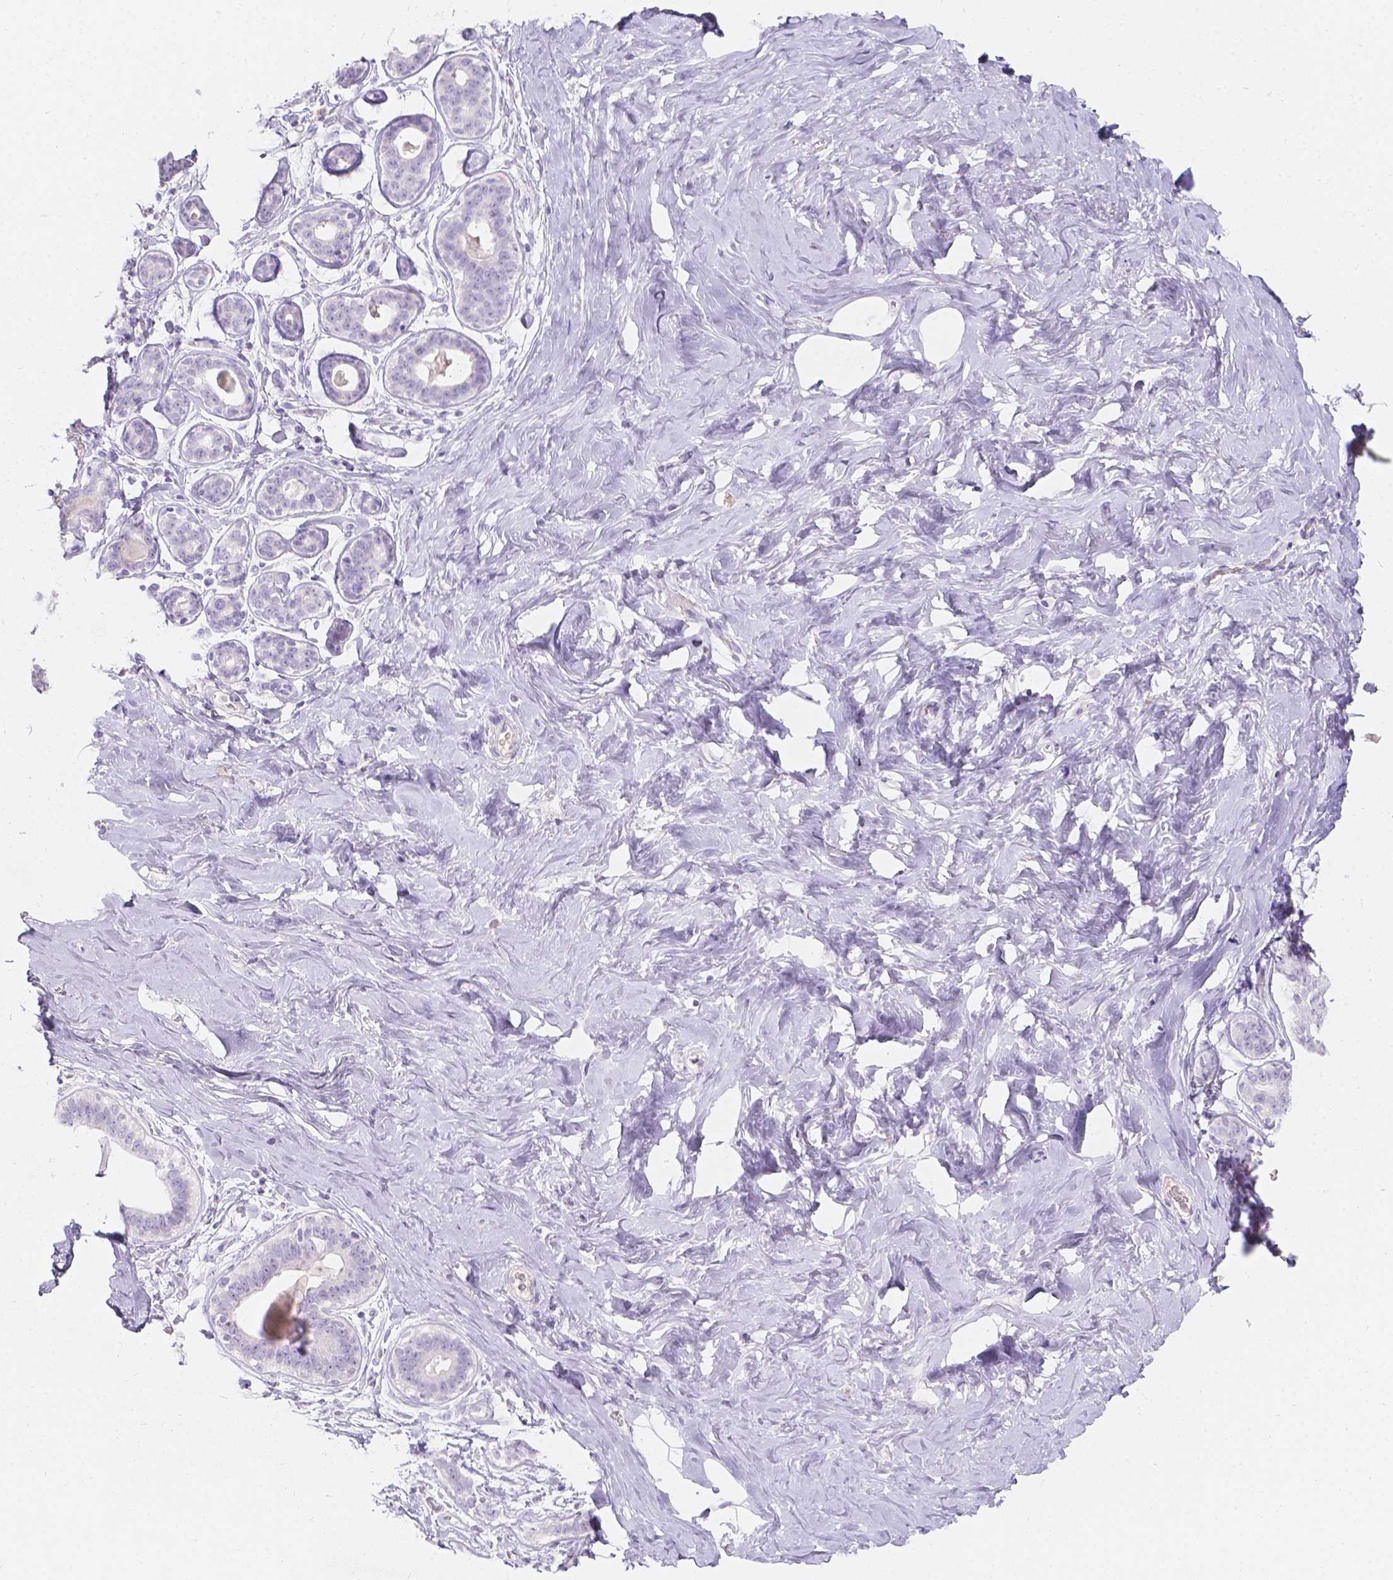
{"staining": {"intensity": "negative", "quantity": "none", "location": "none"}, "tissue": "breast", "cell_type": "Adipocytes", "image_type": "normal", "snomed": [{"axis": "morphology", "description": "Normal tissue, NOS"}, {"axis": "topography", "description": "Skin"}, {"axis": "topography", "description": "Breast"}], "caption": "An immunohistochemistry micrograph of benign breast is shown. There is no staining in adipocytes of breast. Nuclei are stained in blue.", "gene": "GAL3ST2", "patient": {"sex": "female", "age": 43}}